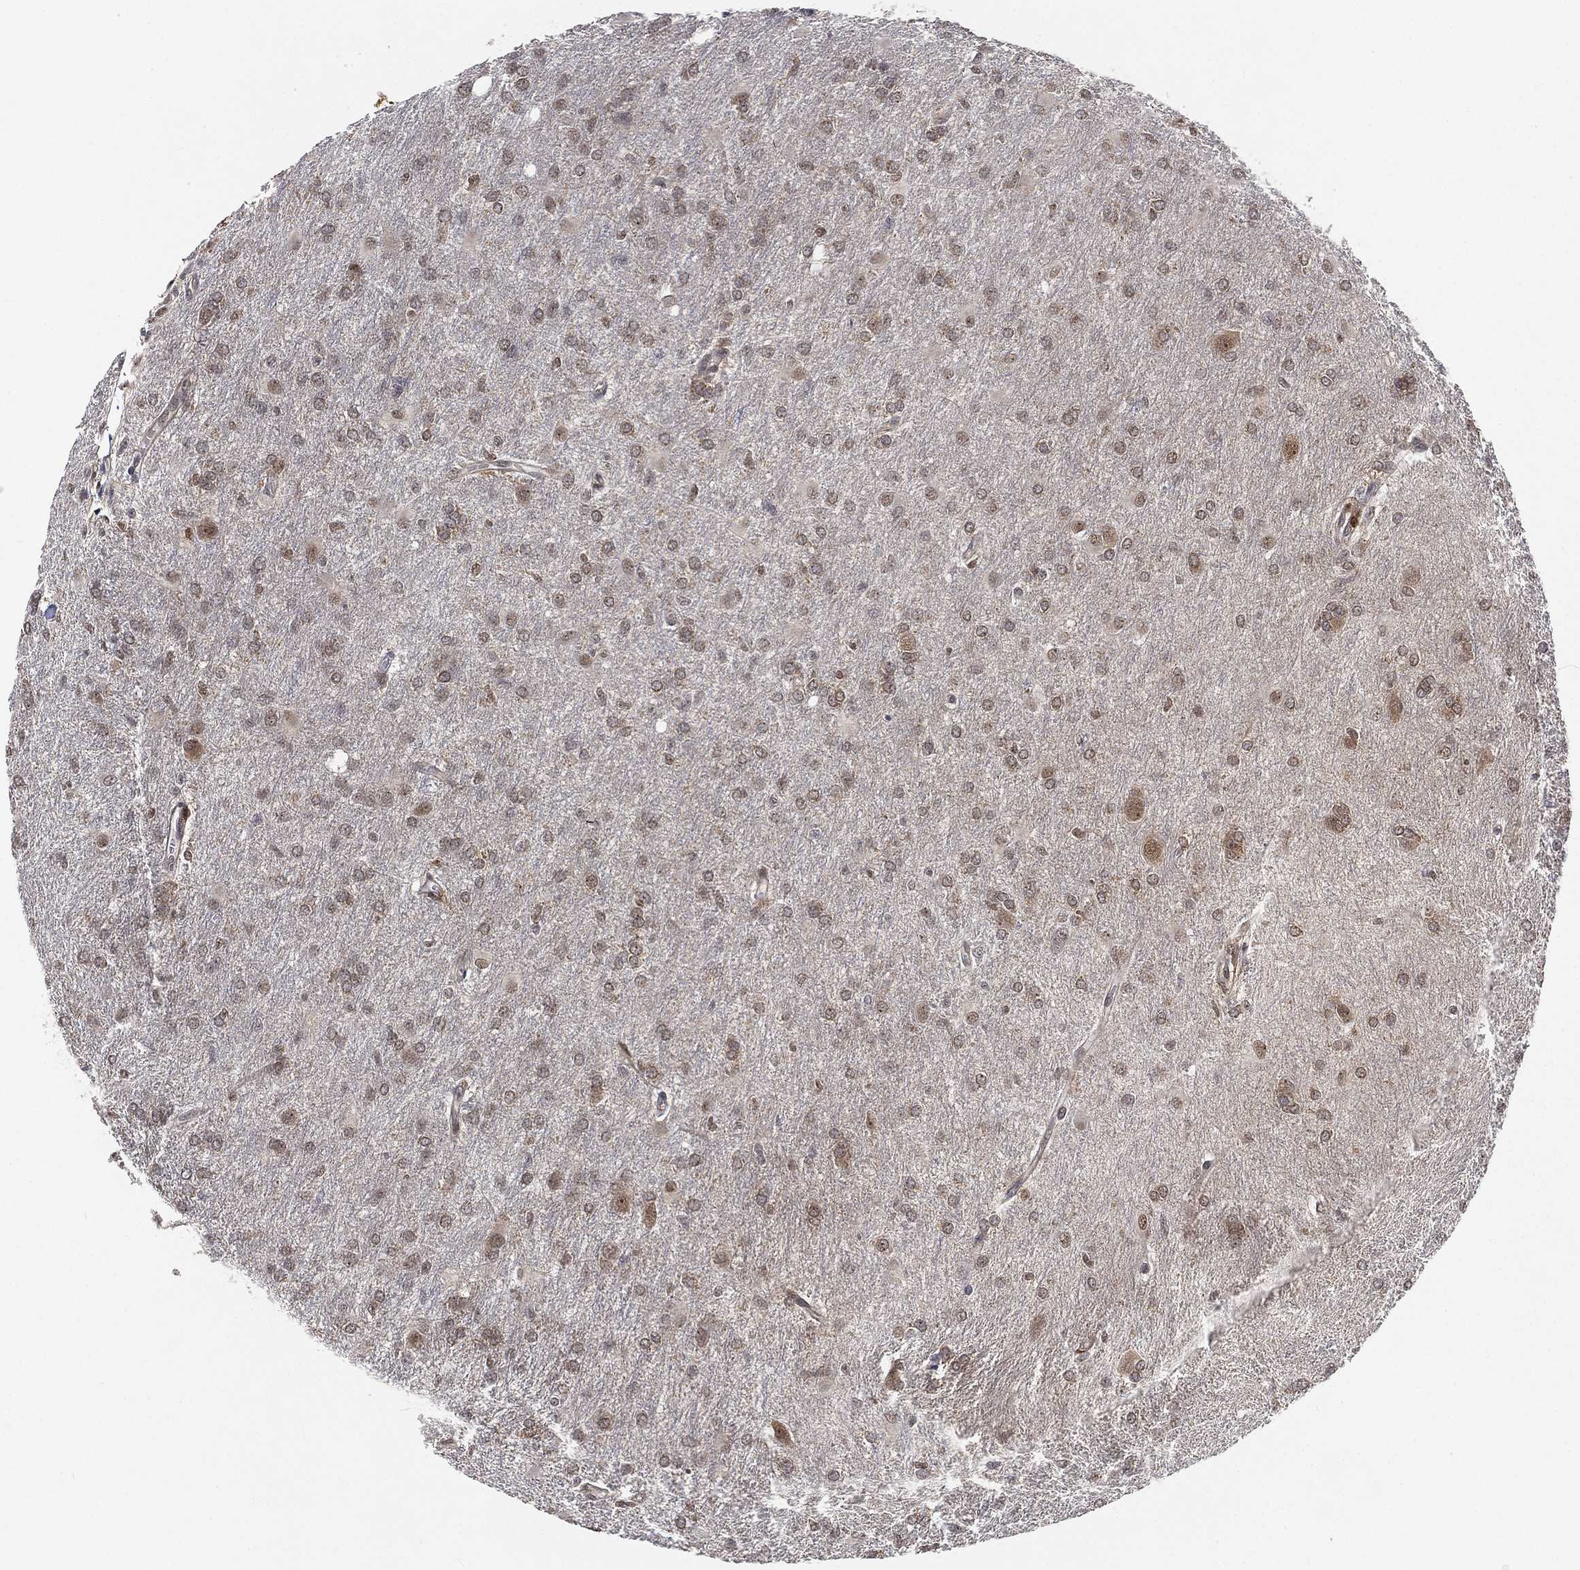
{"staining": {"intensity": "negative", "quantity": "none", "location": "none"}, "tissue": "glioma", "cell_type": "Tumor cells", "image_type": "cancer", "snomed": [{"axis": "morphology", "description": "Glioma, malignant, High grade"}, {"axis": "topography", "description": "Brain"}], "caption": "Image shows no protein expression in tumor cells of glioma tissue.", "gene": "WDR26", "patient": {"sex": "male", "age": 68}}